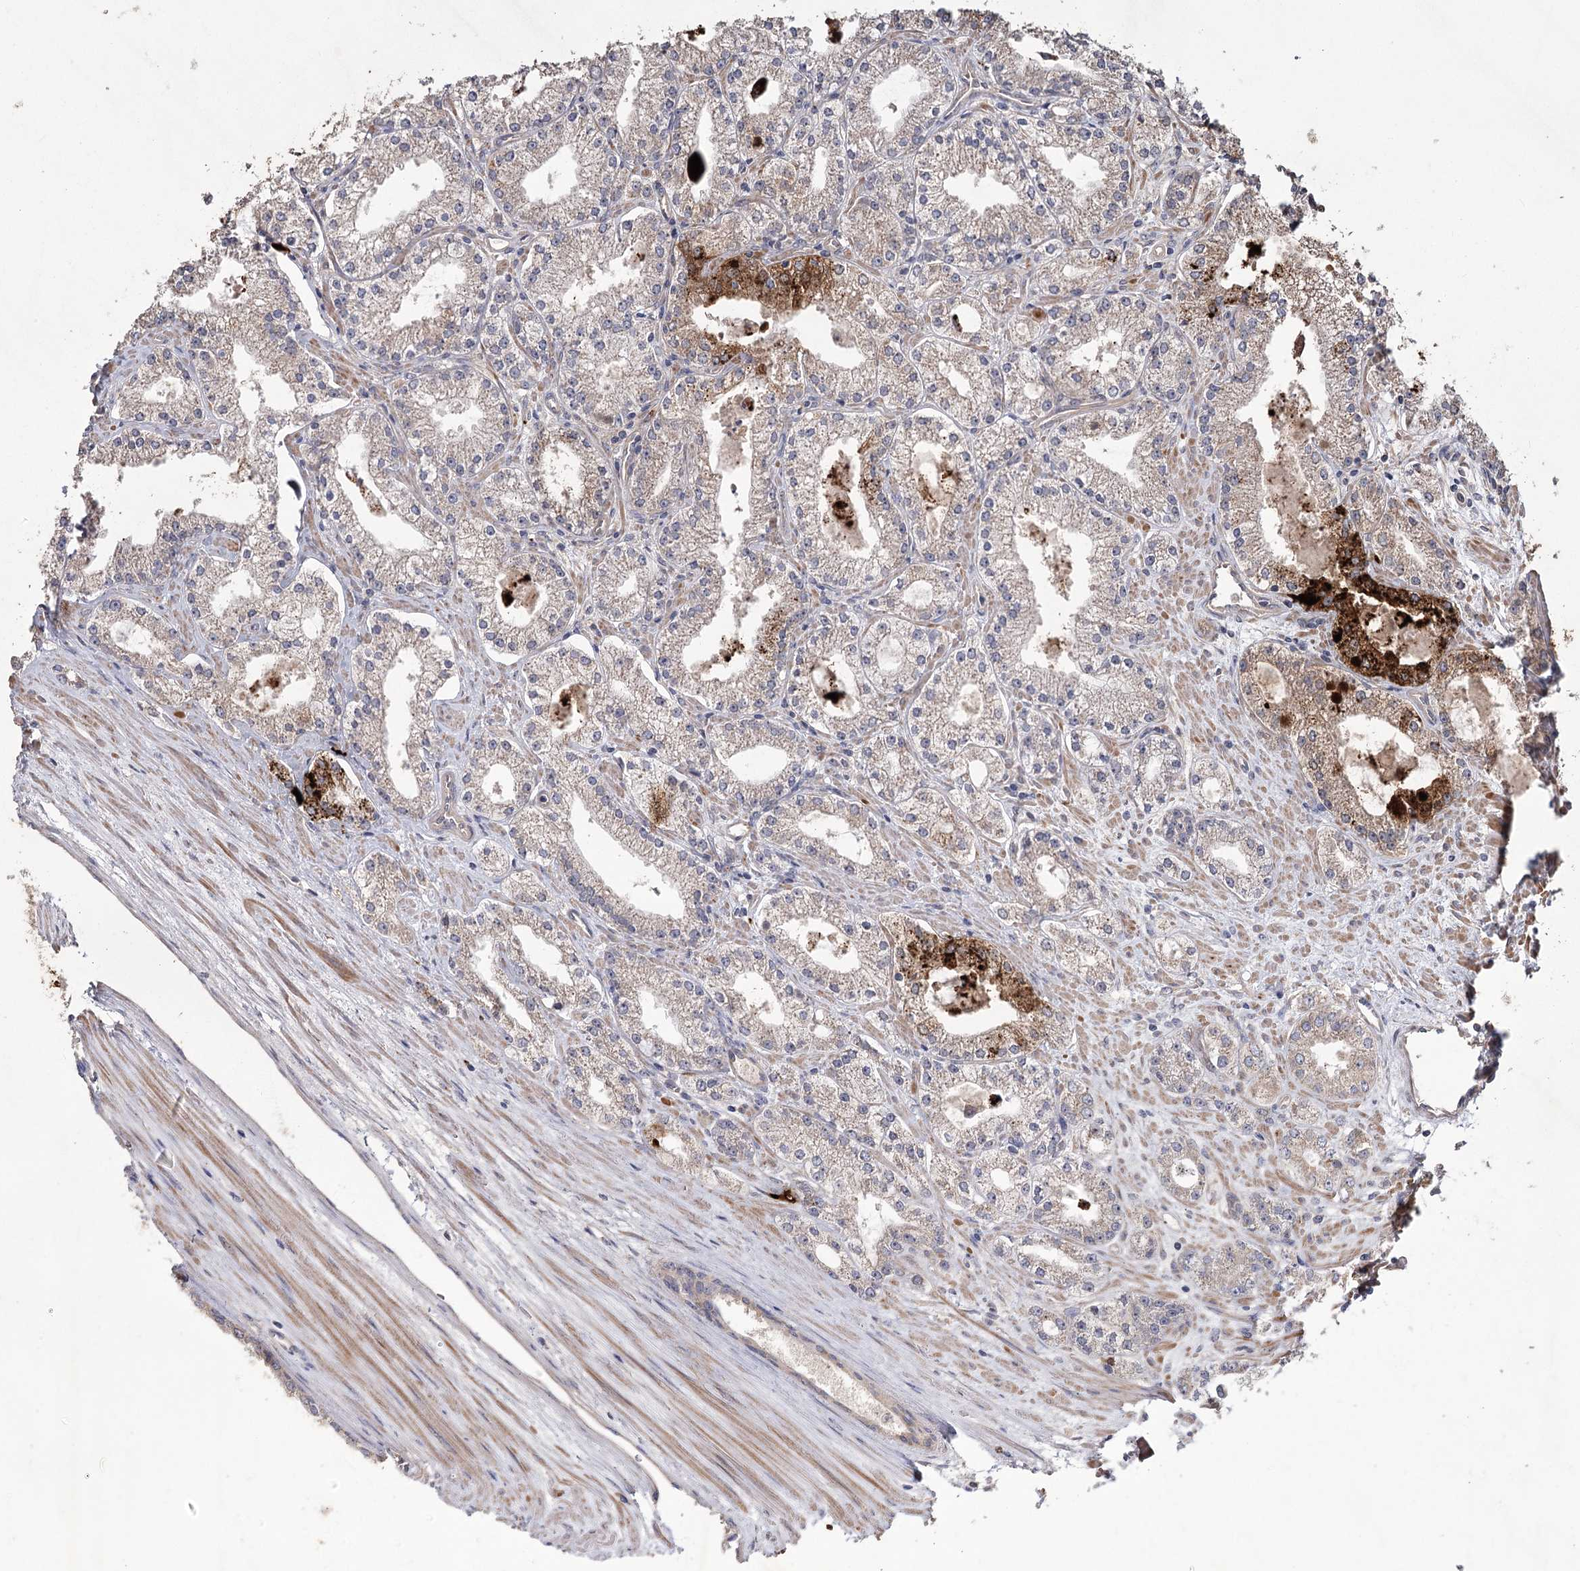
{"staining": {"intensity": "strong", "quantity": "<25%", "location": "cytoplasmic/membranous"}, "tissue": "prostate cancer", "cell_type": "Tumor cells", "image_type": "cancer", "snomed": [{"axis": "morphology", "description": "Adenocarcinoma, Low grade"}, {"axis": "topography", "description": "Prostate"}], "caption": "Protein staining shows strong cytoplasmic/membranous positivity in about <25% of tumor cells in prostate low-grade adenocarcinoma.", "gene": "RIN2", "patient": {"sex": "male", "age": 69}}